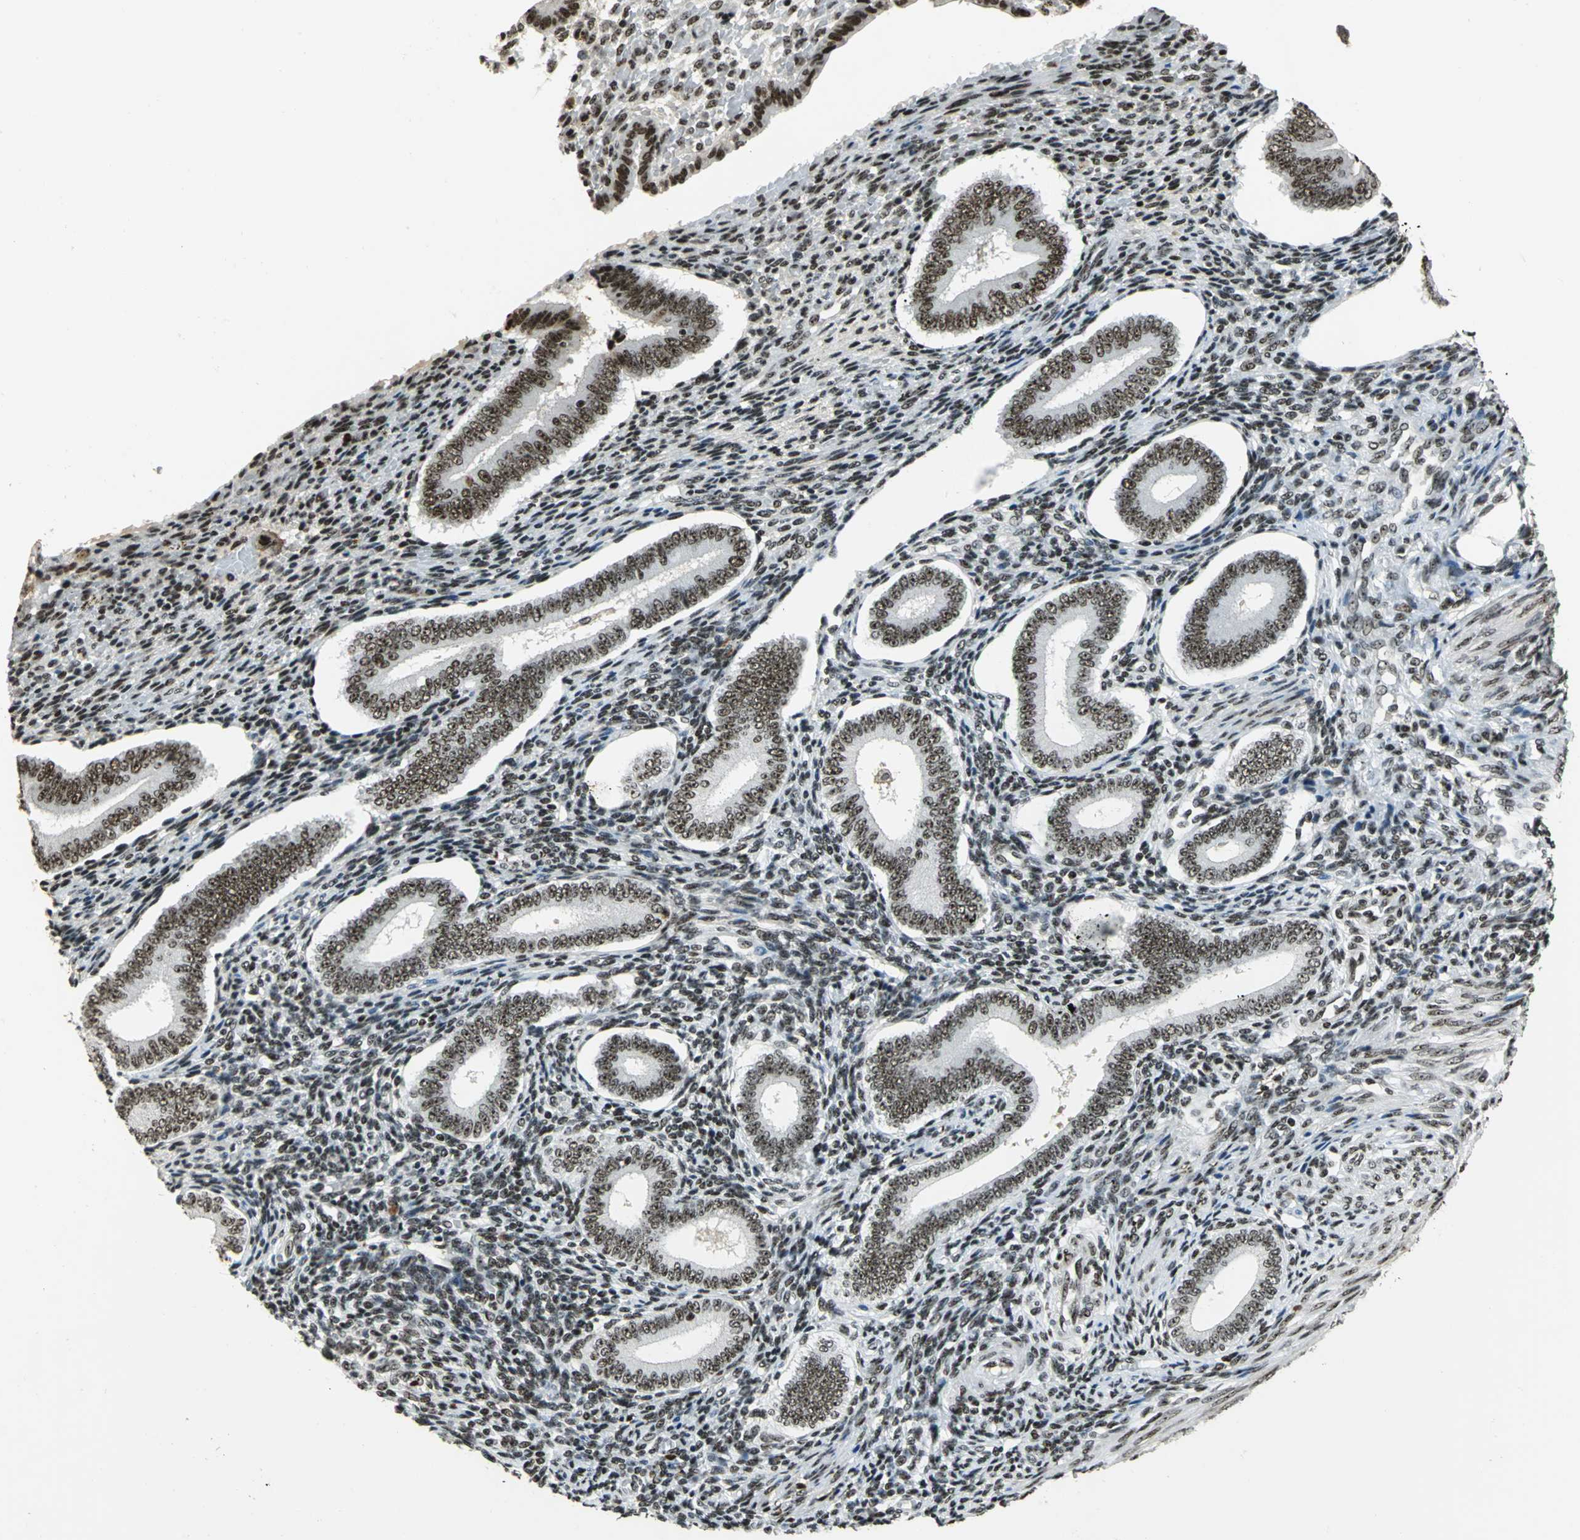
{"staining": {"intensity": "strong", "quantity": ">75%", "location": "nuclear"}, "tissue": "endometrium", "cell_type": "Cells in endometrial stroma", "image_type": "normal", "snomed": [{"axis": "morphology", "description": "Normal tissue, NOS"}, {"axis": "topography", "description": "Endometrium"}], "caption": "Immunohistochemical staining of normal endometrium reveals strong nuclear protein positivity in about >75% of cells in endometrial stroma. (IHC, brightfield microscopy, high magnification).", "gene": "UBTF", "patient": {"sex": "female", "age": 42}}